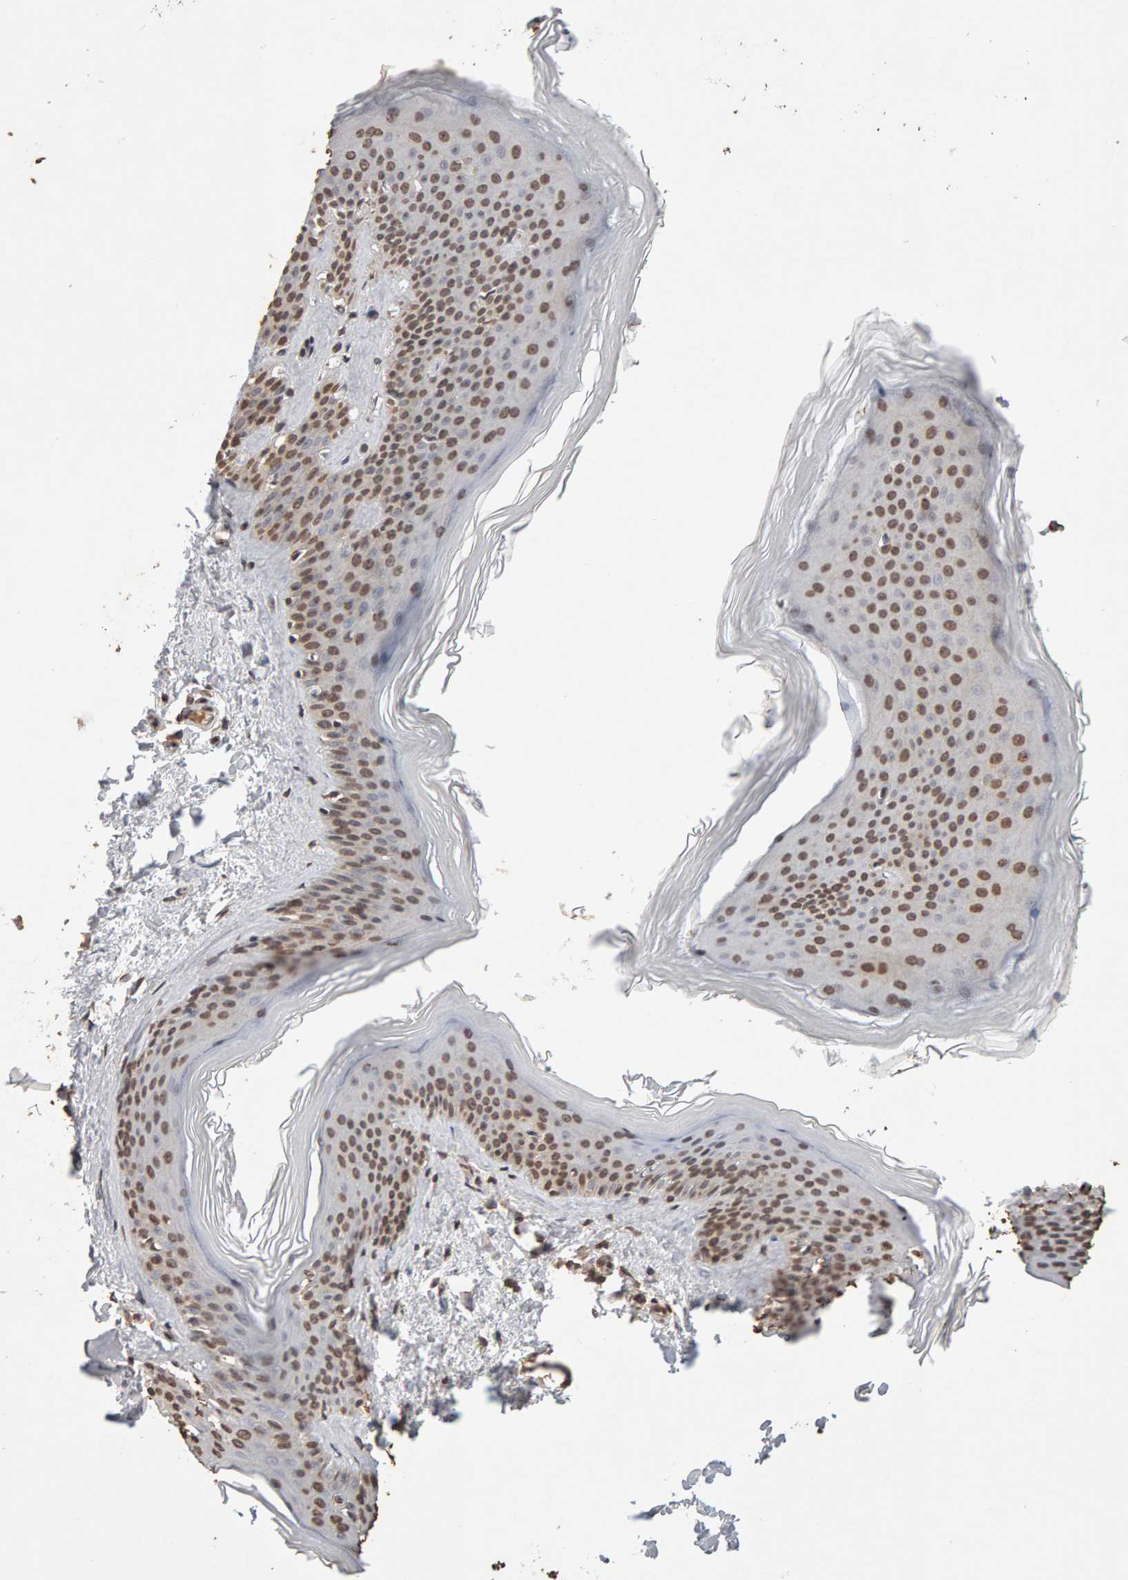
{"staining": {"intensity": "moderate", "quantity": ">75%", "location": "nuclear"}, "tissue": "skin", "cell_type": "Fibroblasts", "image_type": "normal", "snomed": [{"axis": "morphology", "description": "Normal tissue, NOS"}, {"axis": "topography", "description": "Skin"}], "caption": "Normal skin reveals moderate nuclear expression in approximately >75% of fibroblasts (brown staining indicates protein expression, while blue staining denotes nuclei)..", "gene": "DNAJB5", "patient": {"sex": "female", "age": 27}}